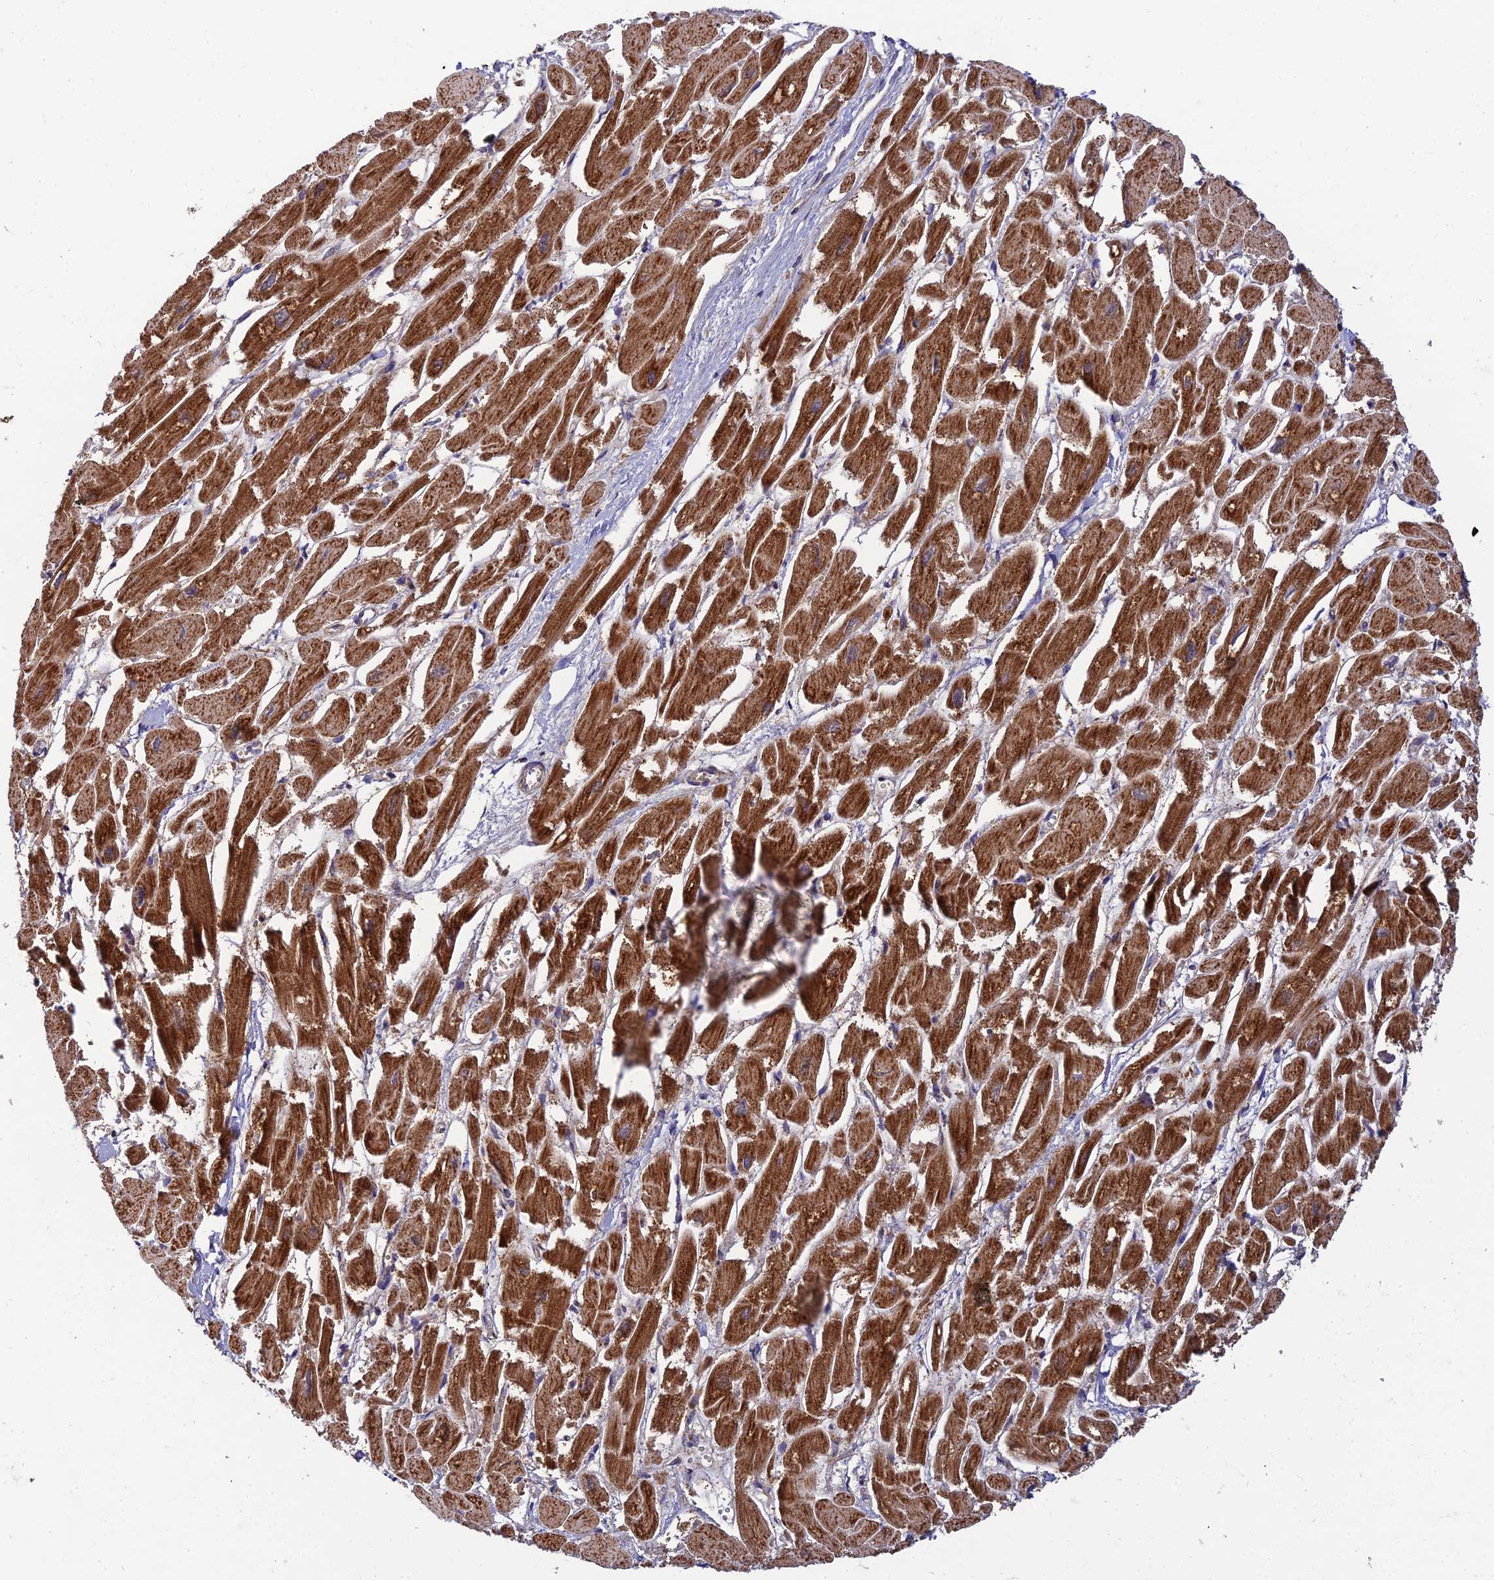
{"staining": {"intensity": "strong", "quantity": ">75%", "location": "cytoplasmic/membranous"}, "tissue": "heart muscle", "cell_type": "Cardiomyocytes", "image_type": "normal", "snomed": [{"axis": "morphology", "description": "Normal tissue, NOS"}, {"axis": "topography", "description": "Heart"}], "caption": "Strong cytoplasmic/membranous staining is identified in about >75% of cardiomyocytes in benign heart muscle.", "gene": "PODNL1", "patient": {"sex": "male", "age": 54}}